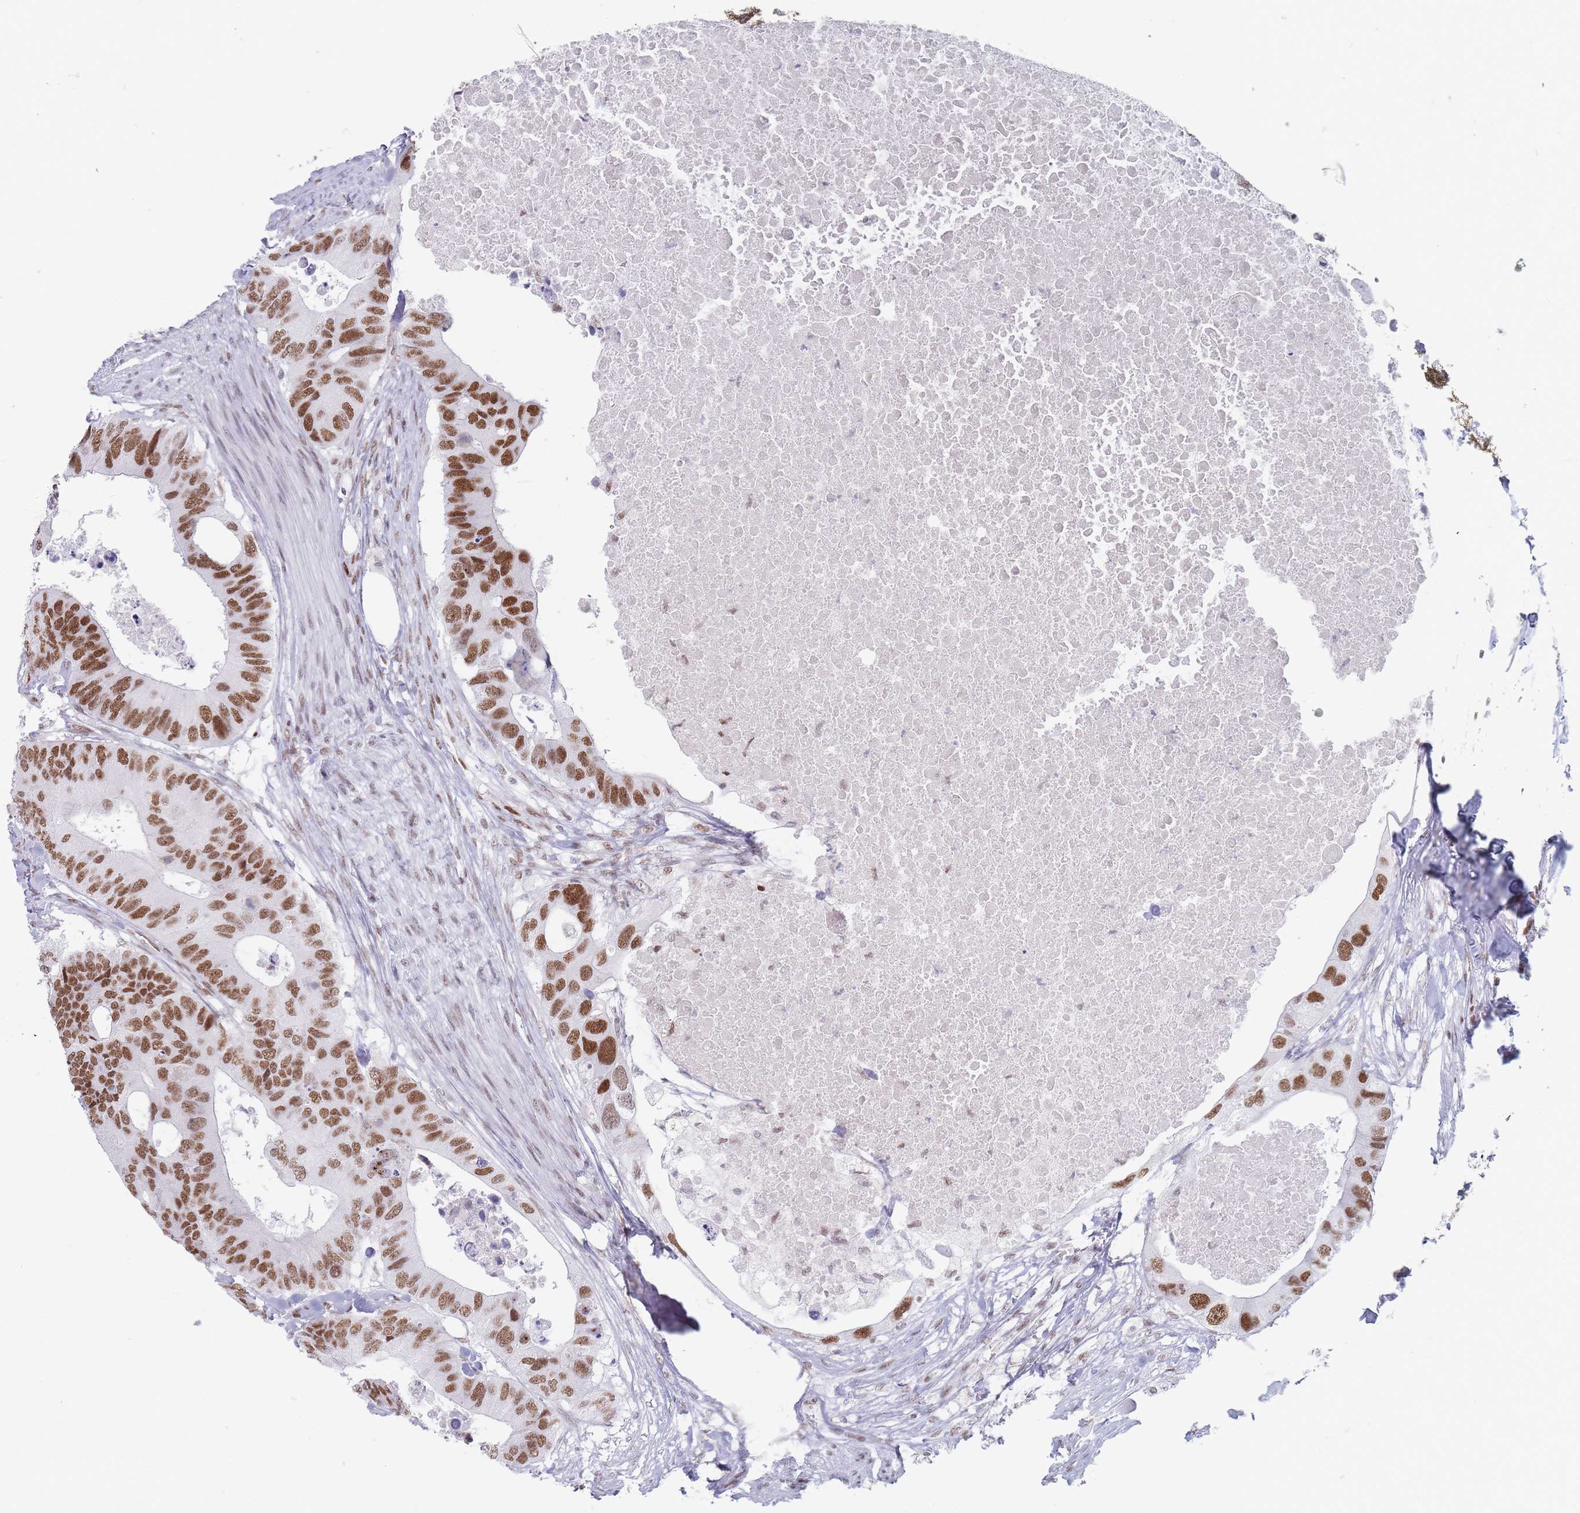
{"staining": {"intensity": "moderate", "quantity": ">75%", "location": "nuclear"}, "tissue": "colorectal cancer", "cell_type": "Tumor cells", "image_type": "cancer", "snomed": [{"axis": "morphology", "description": "Adenocarcinoma, NOS"}, {"axis": "topography", "description": "Colon"}], "caption": "DAB (3,3'-diaminobenzidine) immunohistochemical staining of human colorectal cancer (adenocarcinoma) displays moderate nuclear protein positivity in approximately >75% of tumor cells. The staining is performed using DAB (3,3'-diaminobenzidine) brown chromogen to label protein expression. The nuclei are counter-stained blue using hematoxylin.", "gene": "SAFB2", "patient": {"sex": "male", "age": 71}}